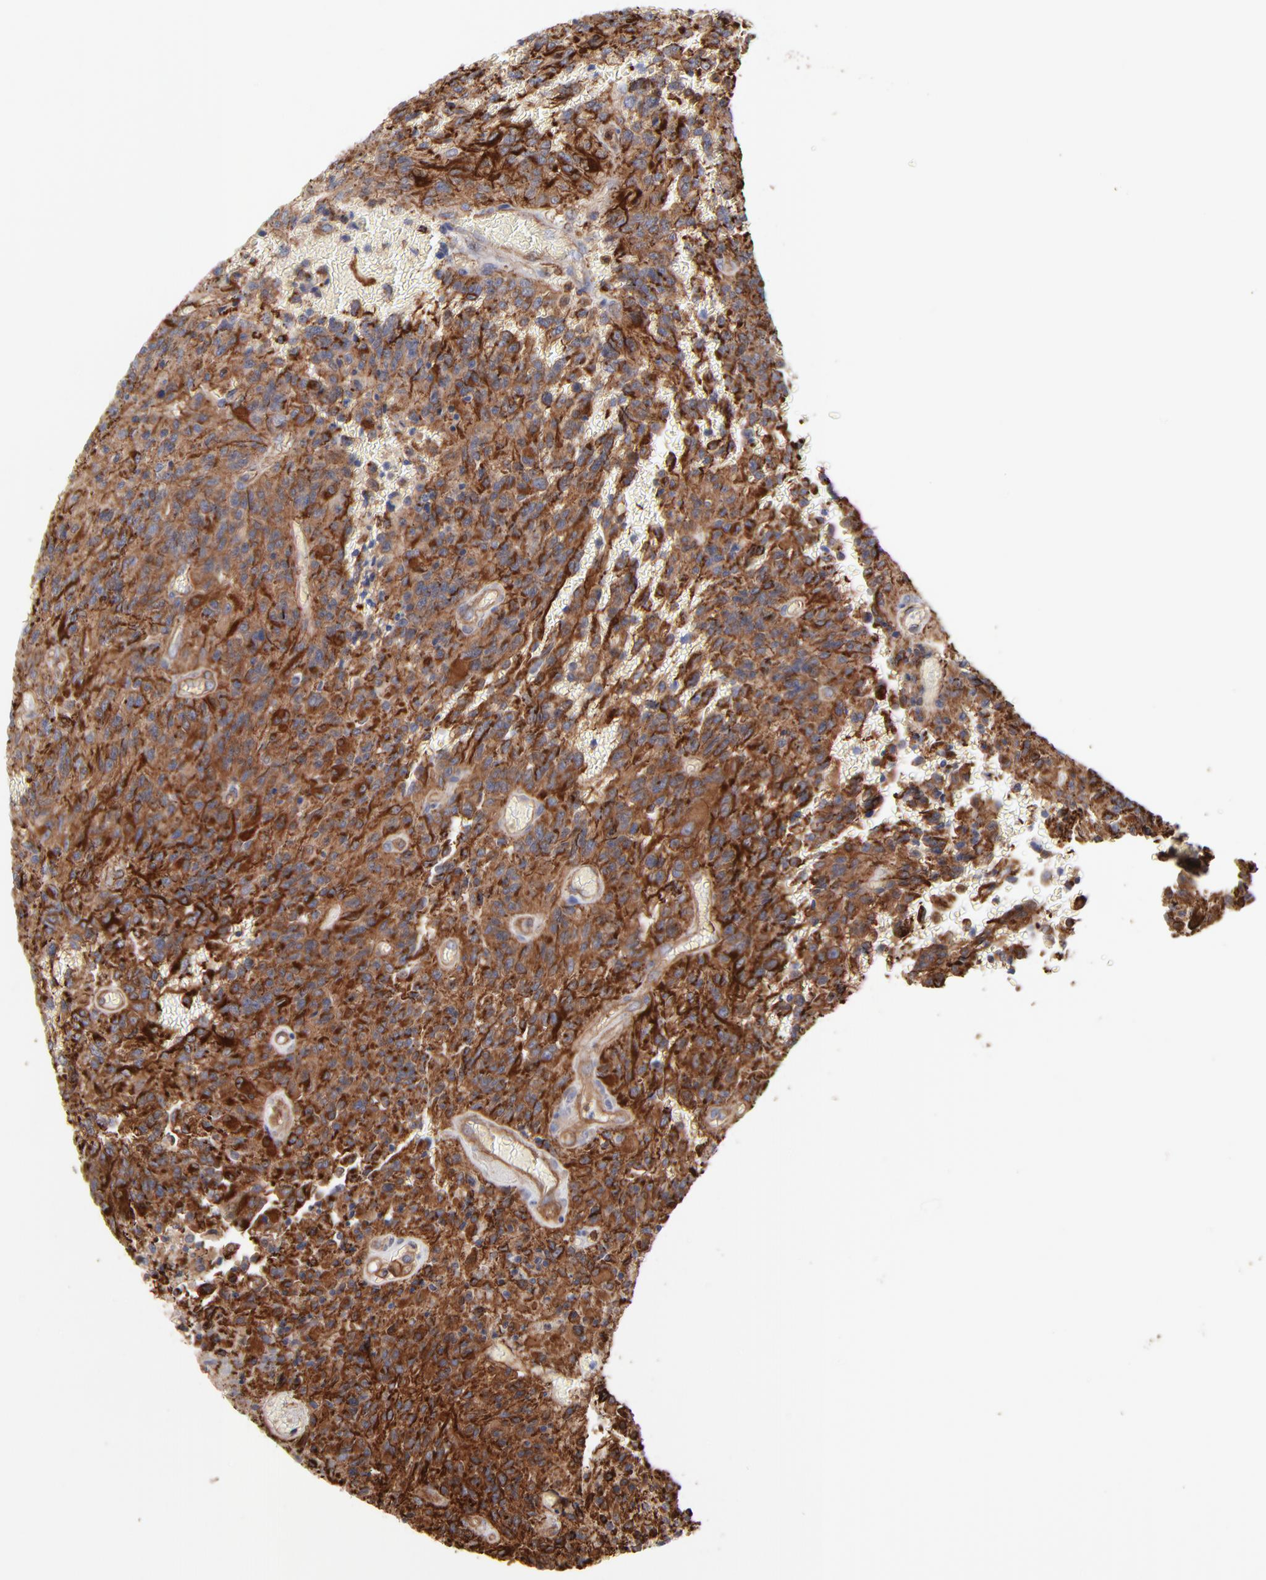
{"staining": {"intensity": "strong", "quantity": ">75%", "location": "cytoplasmic/membranous"}, "tissue": "glioma", "cell_type": "Tumor cells", "image_type": "cancer", "snomed": [{"axis": "morphology", "description": "Normal tissue, NOS"}, {"axis": "morphology", "description": "Glioma, malignant, High grade"}, {"axis": "topography", "description": "Cerebral cortex"}], "caption": "Strong cytoplasmic/membranous protein positivity is seen in approximately >75% of tumor cells in glioma.", "gene": "PXN", "patient": {"sex": "male", "age": 56}}